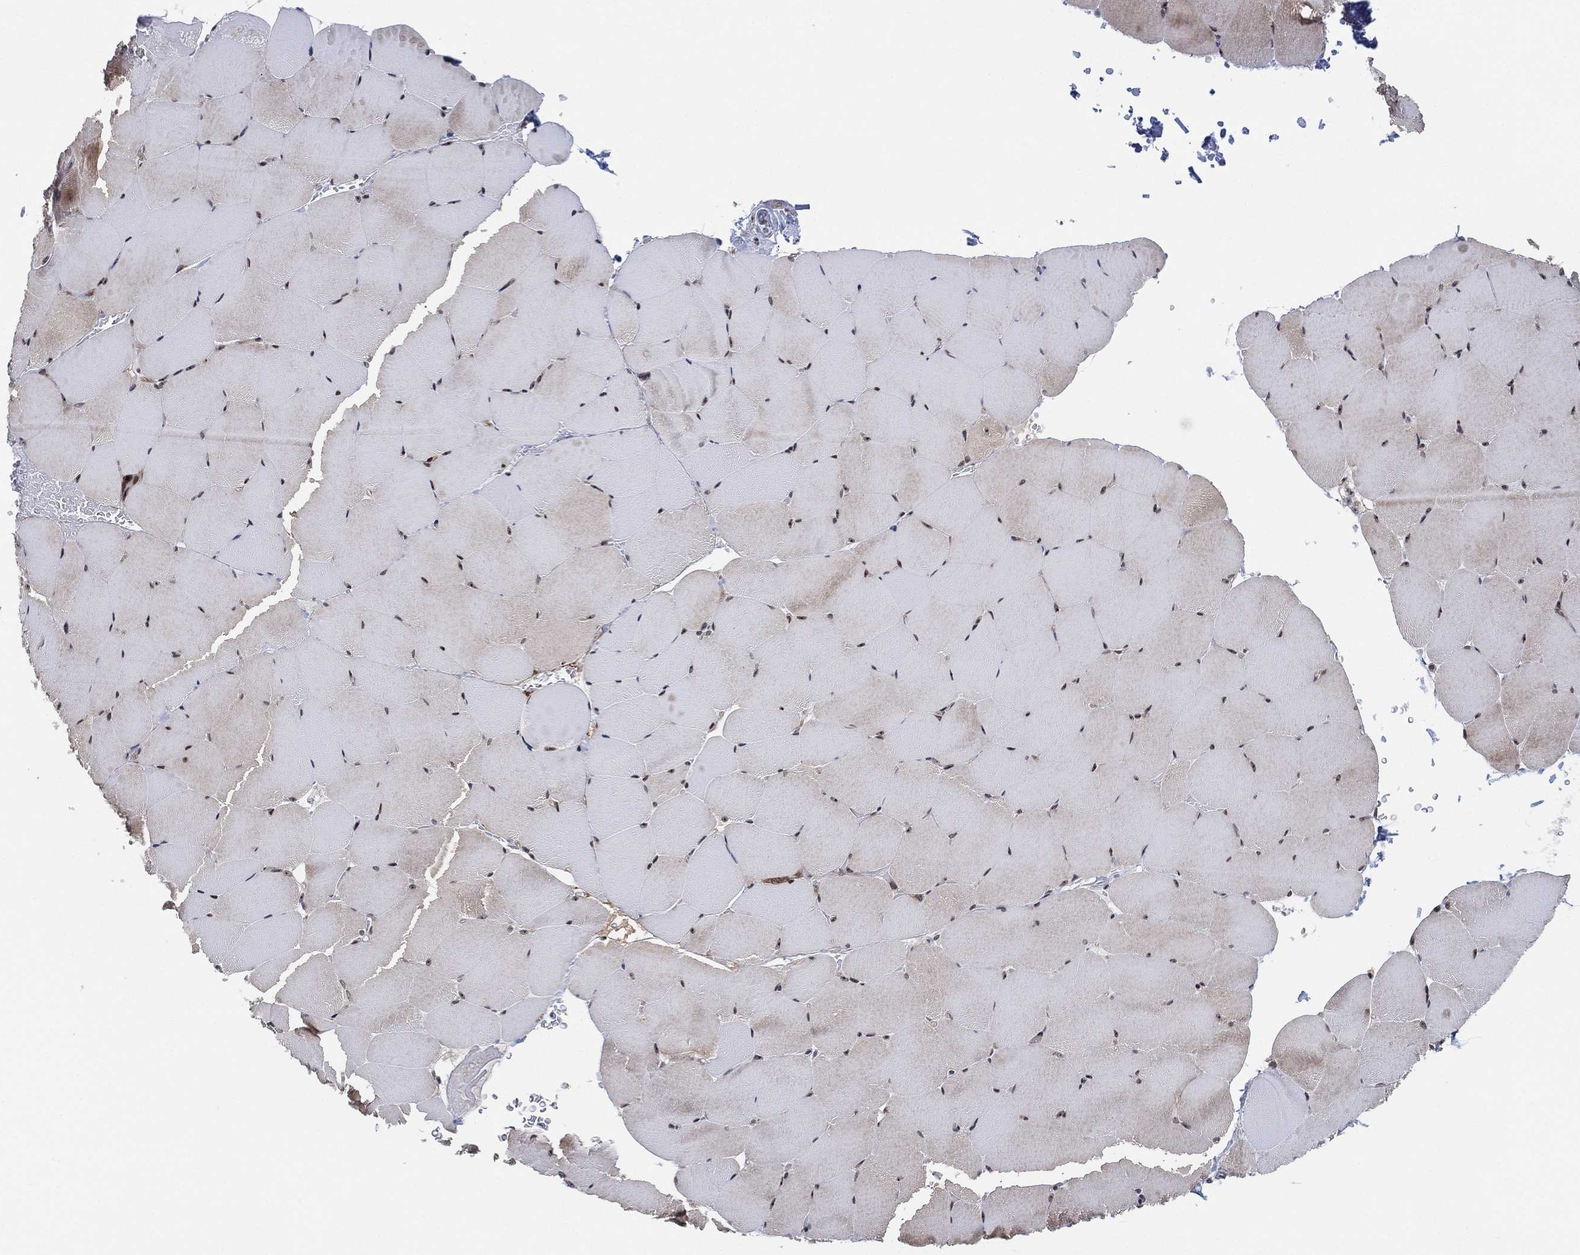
{"staining": {"intensity": "weak", "quantity": "<25%", "location": "cytoplasmic/membranous"}, "tissue": "skeletal muscle", "cell_type": "Myocytes", "image_type": "normal", "snomed": [{"axis": "morphology", "description": "Normal tissue, NOS"}, {"axis": "topography", "description": "Skeletal muscle"}], "caption": "Myocytes show no significant protein expression in unremarkable skeletal muscle. (Stains: DAB (3,3'-diaminobenzidine) immunohistochemistry with hematoxylin counter stain, Microscopy: brightfield microscopy at high magnification).", "gene": "TMCO1", "patient": {"sex": "female", "age": 37}}